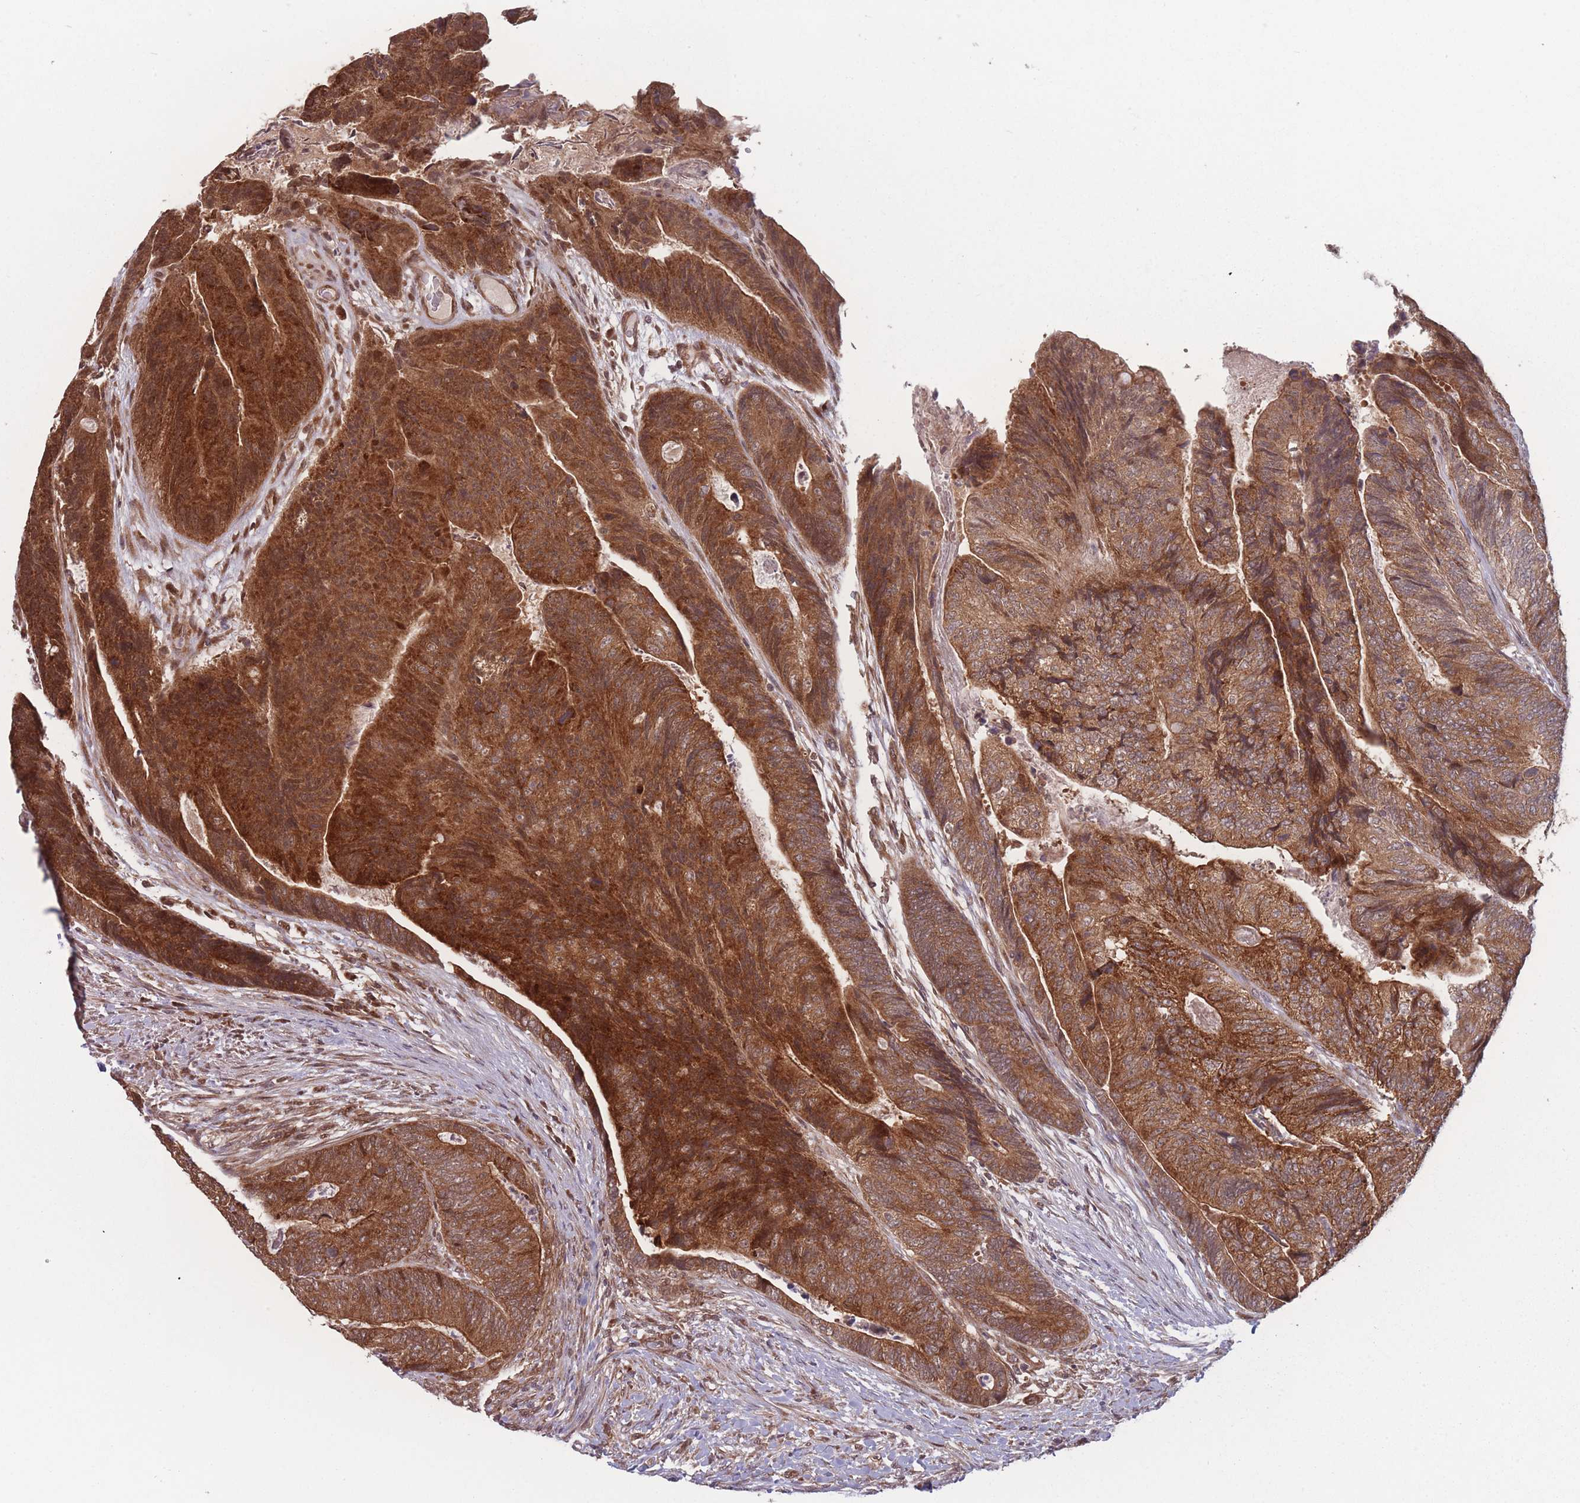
{"staining": {"intensity": "strong", "quantity": ">75%", "location": "cytoplasmic/membranous"}, "tissue": "colorectal cancer", "cell_type": "Tumor cells", "image_type": "cancer", "snomed": [{"axis": "morphology", "description": "Adenocarcinoma, NOS"}, {"axis": "topography", "description": "Colon"}], "caption": "Immunohistochemical staining of human colorectal cancer demonstrates high levels of strong cytoplasmic/membranous protein expression in approximately >75% of tumor cells. (Brightfield microscopy of DAB IHC at high magnification).", "gene": "RPS18", "patient": {"sex": "female", "age": 67}}